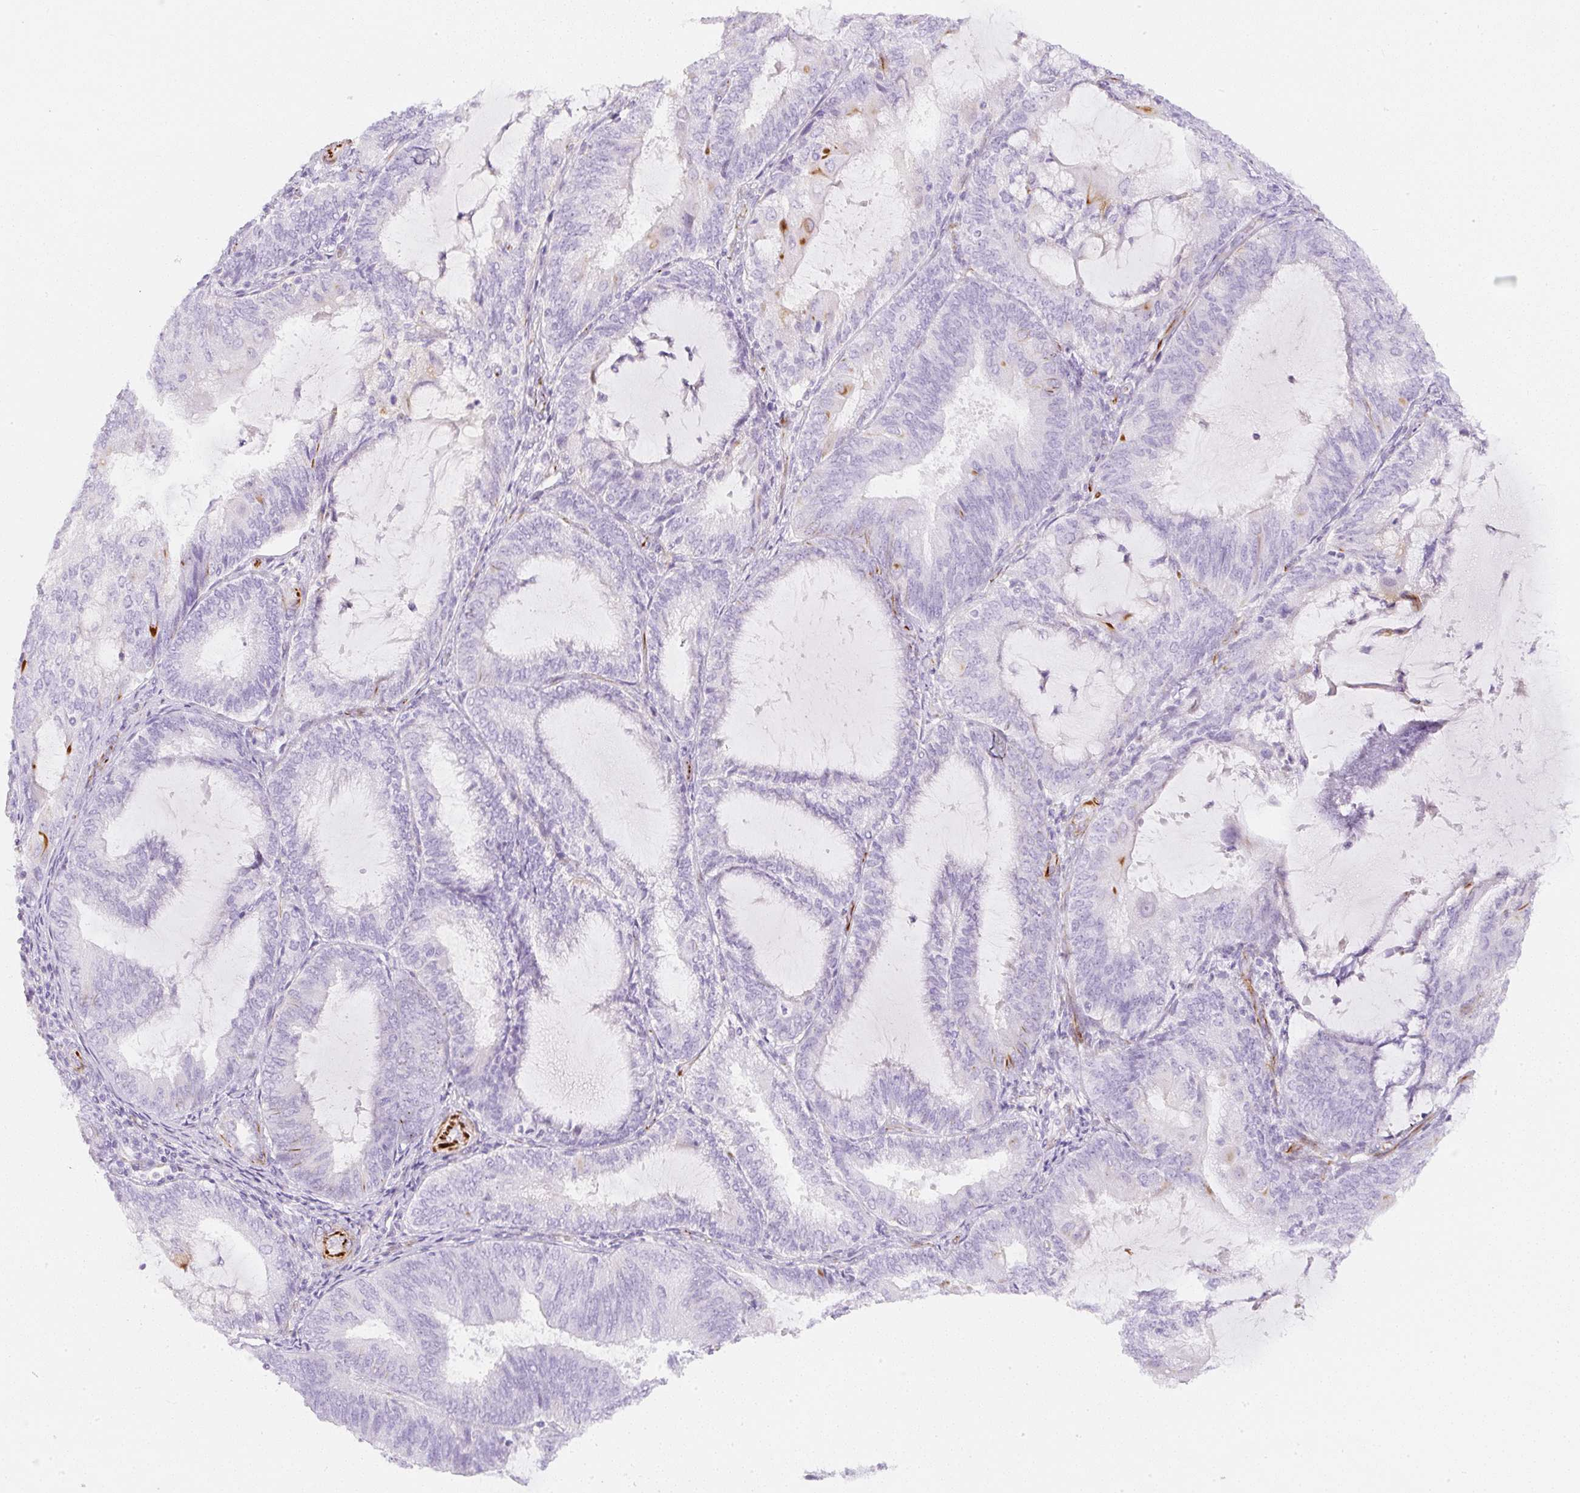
{"staining": {"intensity": "negative", "quantity": "none", "location": "none"}, "tissue": "endometrial cancer", "cell_type": "Tumor cells", "image_type": "cancer", "snomed": [{"axis": "morphology", "description": "Adenocarcinoma, NOS"}, {"axis": "topography", "description": "Endometrium"}], "caption": "Immunohistochemistry (IHC) photomicrograph of endometrial cancer (adenocarcinoma) stained for a protein (brown), which reveals no expression in tumor cells.", "gene": "ZNF689", "patient": {"sex": "female", "age": 81}}